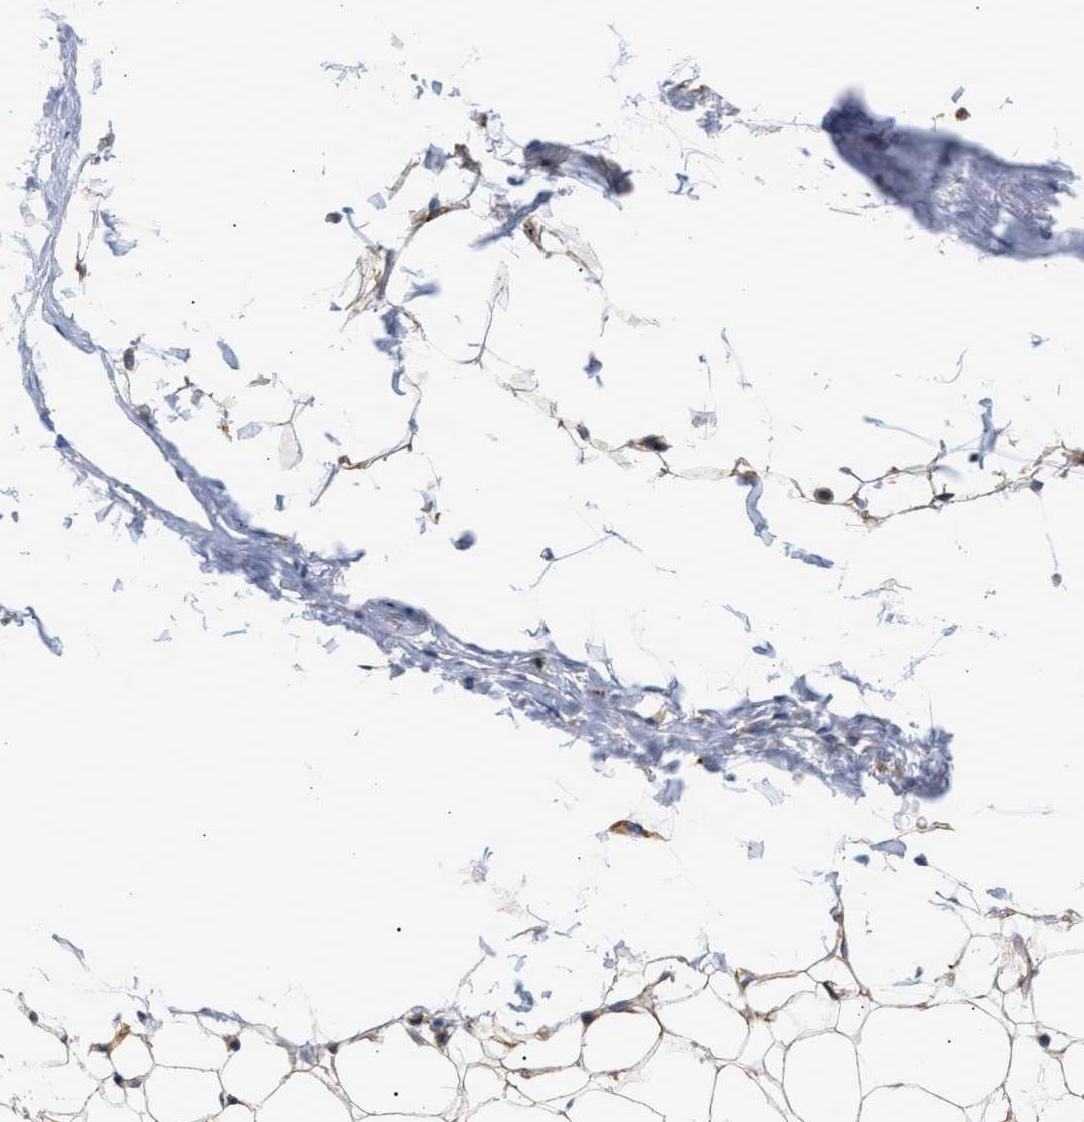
{"staining": {"intensity": "moderate", "quantity": "<25%", "location": "cytoplasmic/membranous"}, "tissue": "adipose tissue", "cell_type": "Adipocytes", "image_type": "normal", "snomed": [{"axis": "morphology", "description": "Normal tissue, NOS"}, {"axis": "topography", "description": "Breast"}, {"axis": "topography", "description": "Soft tissue"}], "caption": "Immunohistochemistry (IHC) image of benign adipose tissue stained for a protein (brown), which displays low levels of moderate cytoplasmic/membranous positivity in about <25% of adipocytes.", "gene": "MBTD1", "patient": {"sex": "female", "age": 75}}